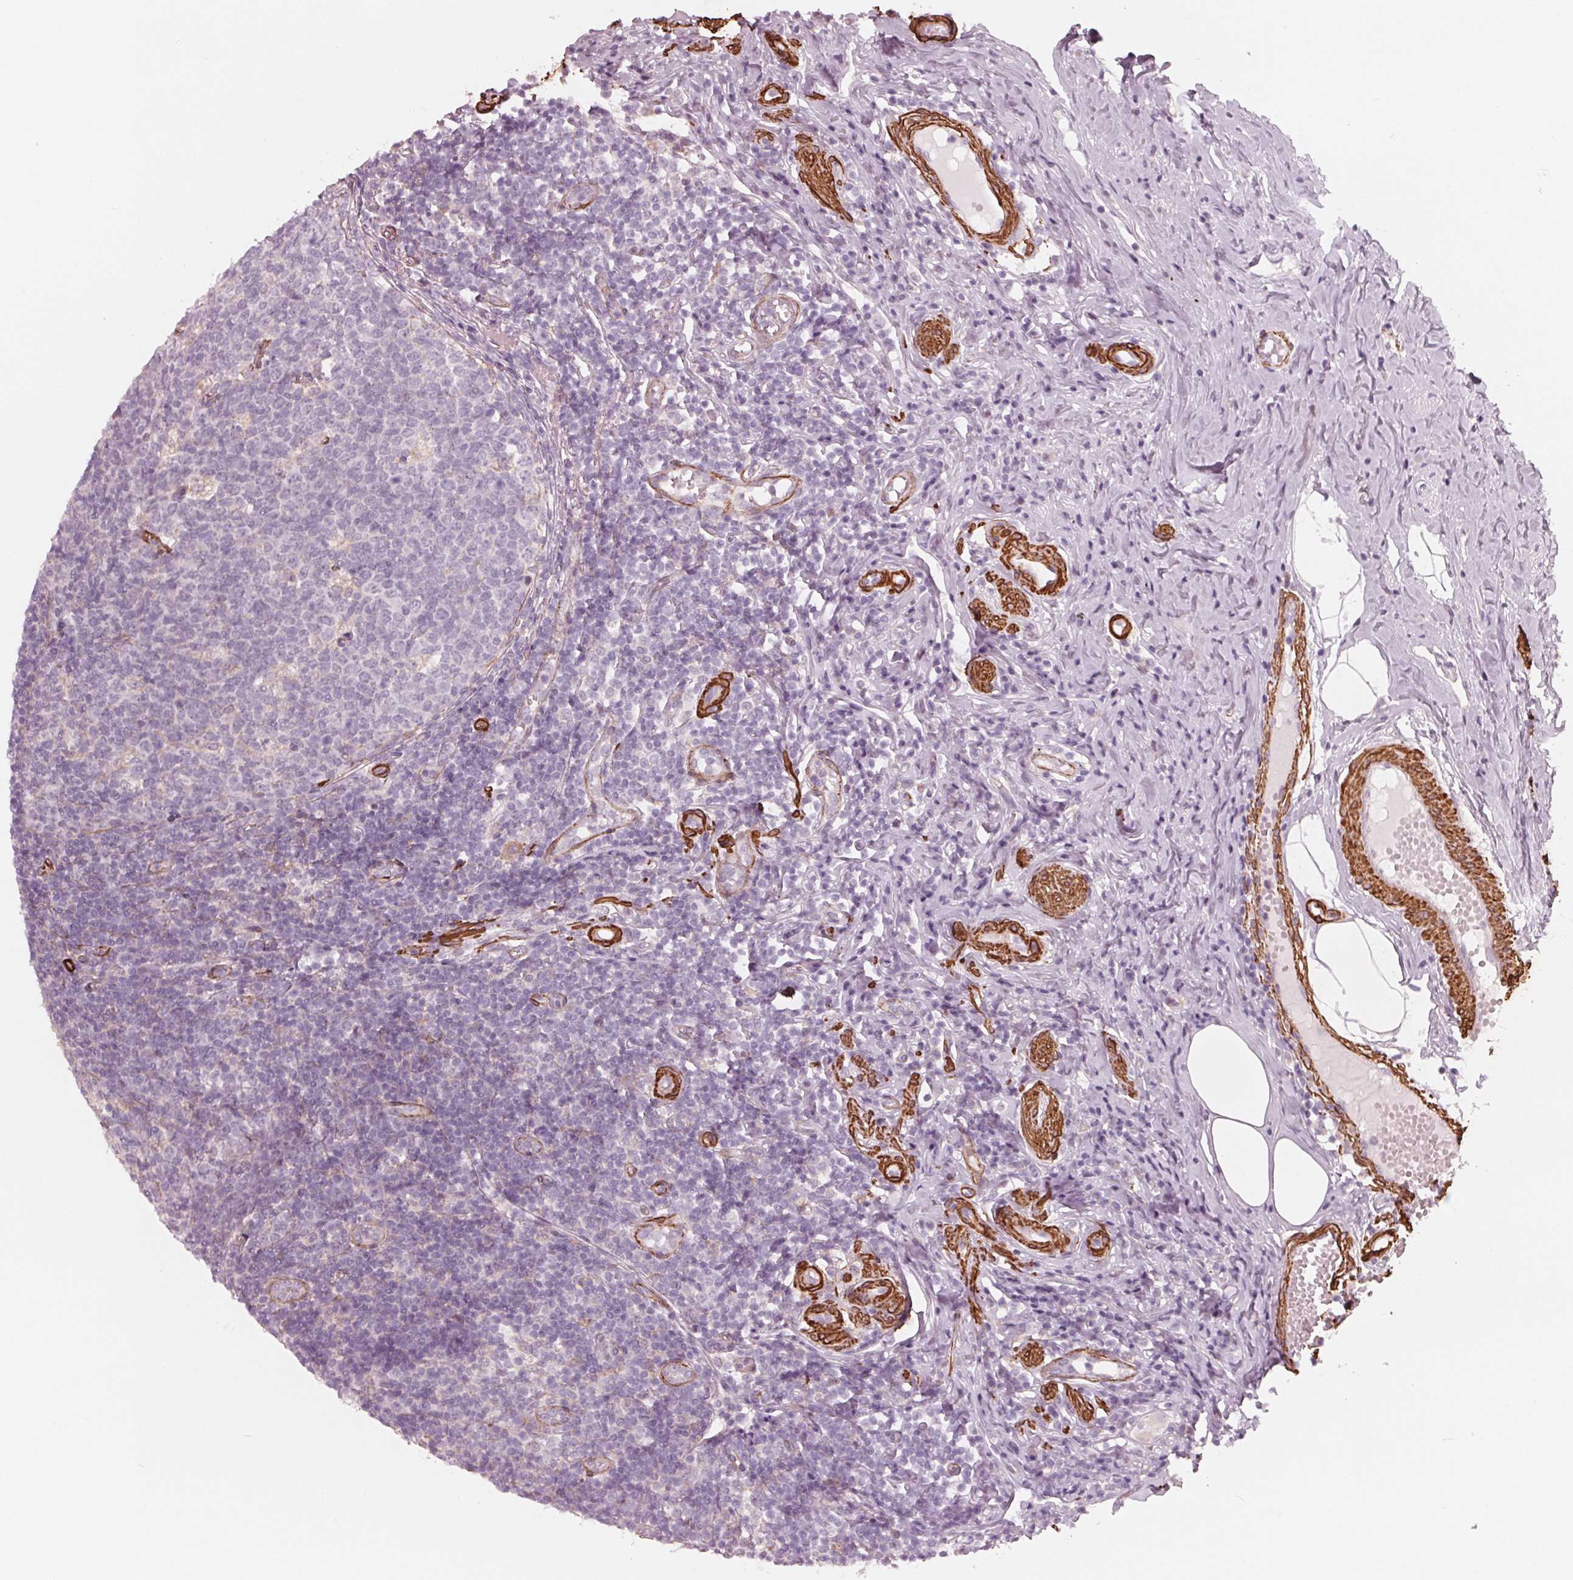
{"staining": {"intensity": "negative", "quantity": "none", "location": "none"}, "tissue": "appendix", "cell_type": "Glandular cells", "image_type": "normal", "snomed": [{"axis": "morphology", "description": "Normal tissue, NOS"}, {"axis": "topography", "description": "Appendix"}], "caption": "Glandular cells show no significant protein staining in benign appendix. (DAB immunohistochemistry visualized using brightfield microscopy, high magnification).", "gene": "MIER3", "patient": {"sex": "male", "age": 18}}